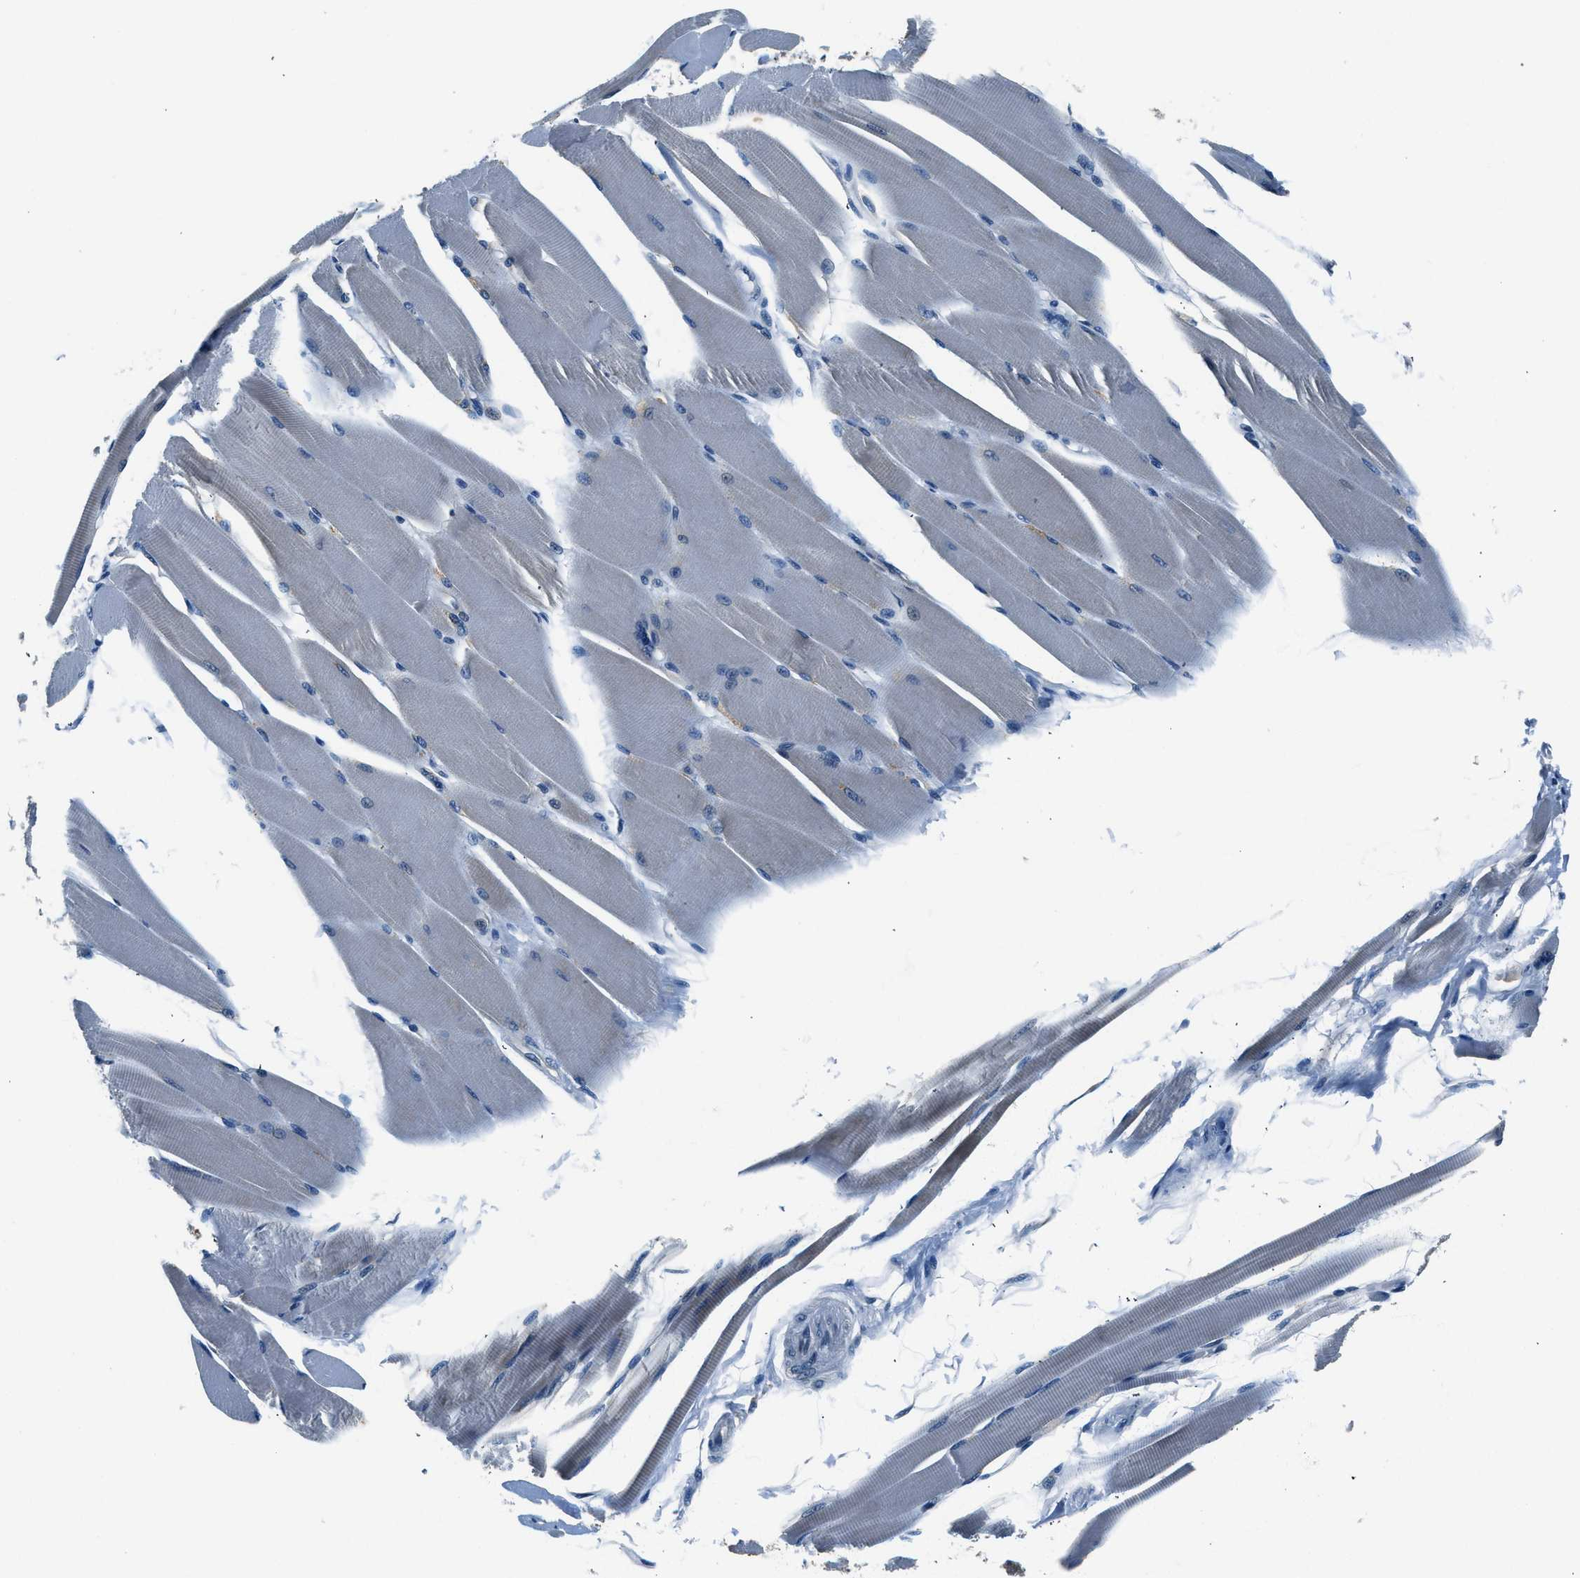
{"staining": {"intensity": "weak", "quantity": "<25%", "location": "cytoplasmic/membranous"}, "tissue": "skeletal muscle", "cell_type": "Myocytes", "image_type": "normal", "snomed": [{"axis": "morphology", "description": "Normal tissue, NOS"}, {"axis": "topography", "description": "Skeletal muscle"}, {"axis": "topography", "description": "Peripheral nerve tissue"}], "caption": "IHC micrograph of unremarkable skeletal muscle stained for a protein (brown), which reveals no expression in myocytes.", "gene": "NME8", "patient": {"sex": "female", "age": 84}}